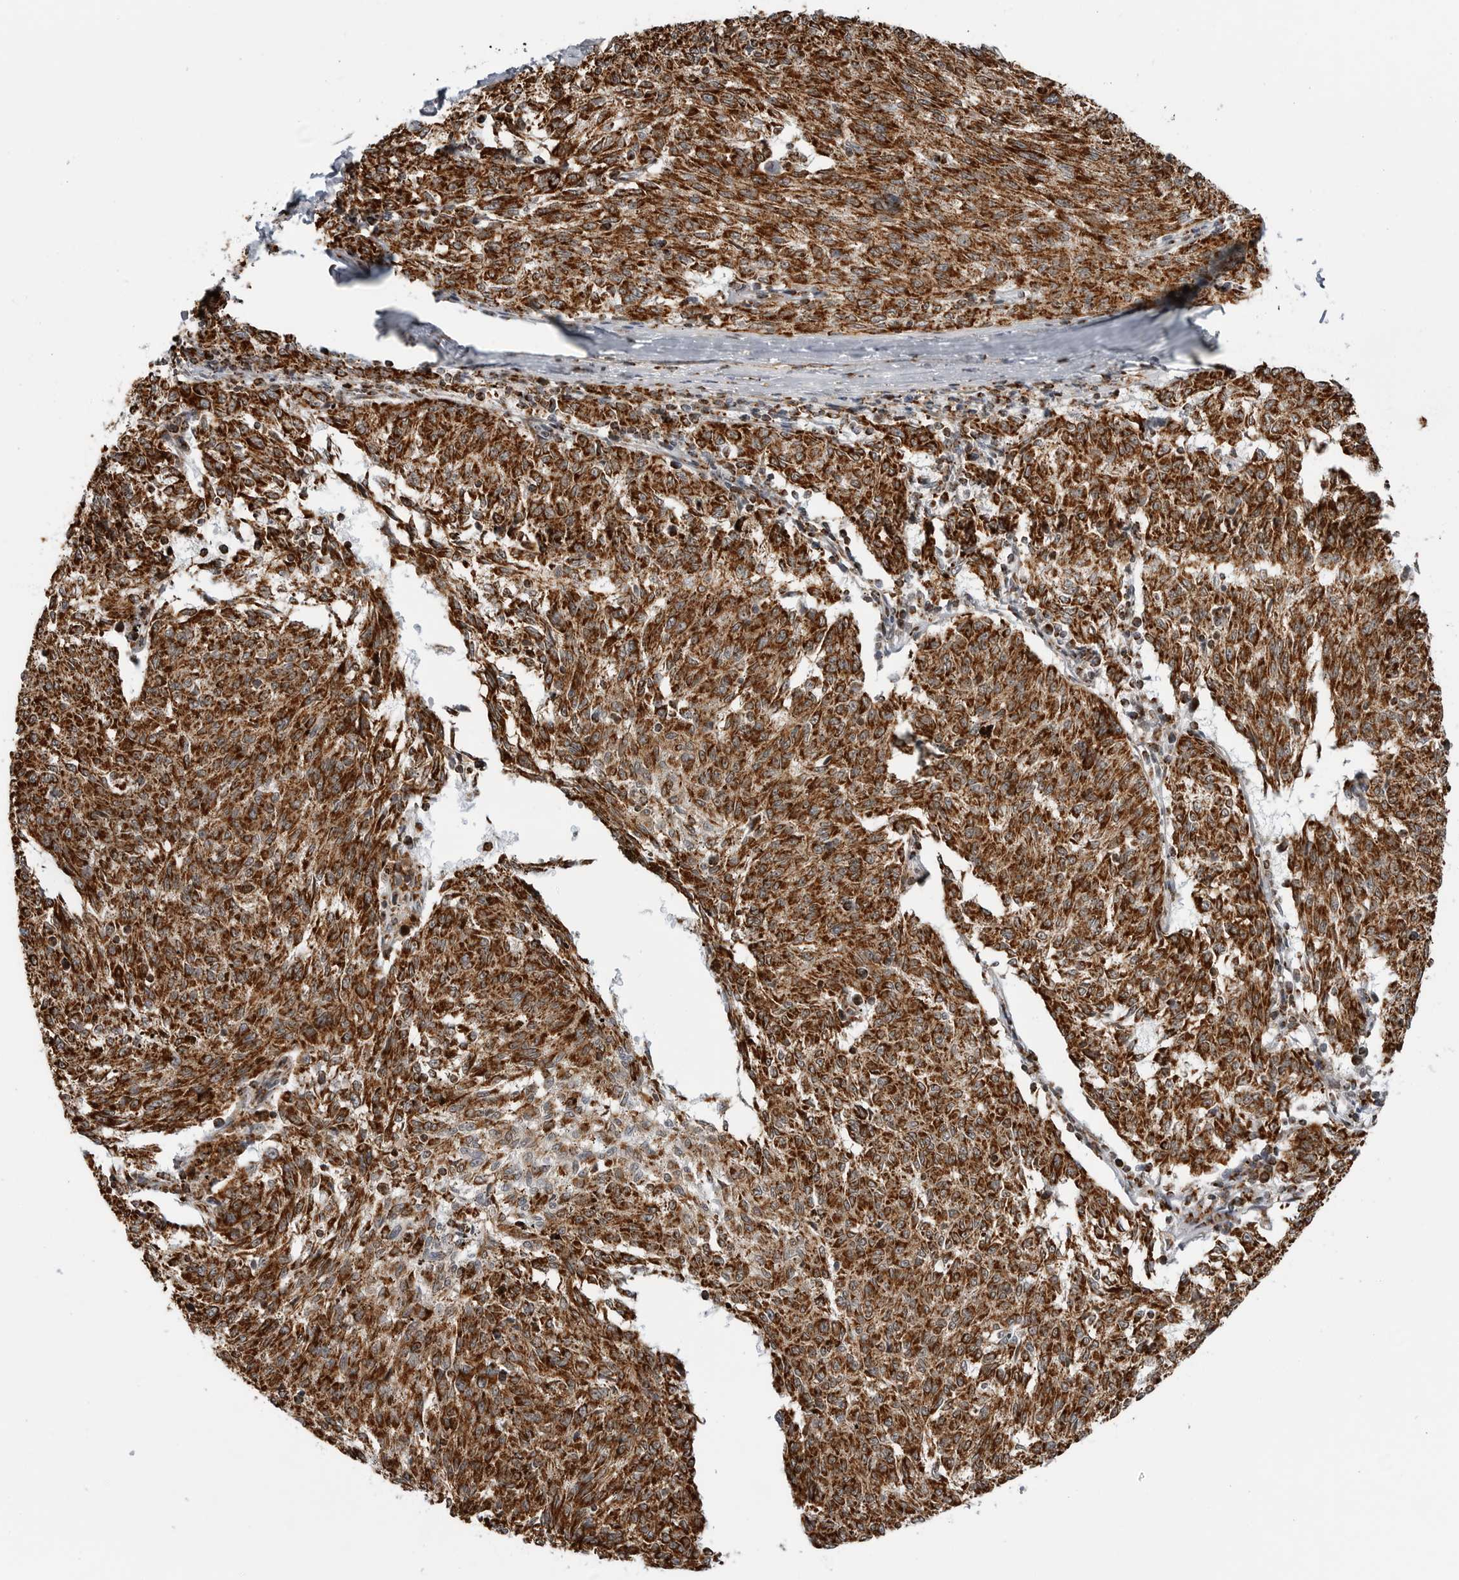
{"staining": {"intensity": "strong", "quantity": ">75%", "location": "cytoplasmic/membranous"}, "tissue": "melanoma", "cell_type": "Tumor cells", "image_type": "cancer", "snomed": [{"axis": "morphology", "description": "Malignant melanoma, NOS"}, {"axis": "topography", "description": "Skin"}], "caption": "DAB (3,3'-diaminobenzidine) immunohistochemical staining of melanoma displays strong cytoplasmic/membranous protein staining in about >75% of tumor cells.", "gene": "COX5A", "patient": {"sex": "female", "age": 72}}